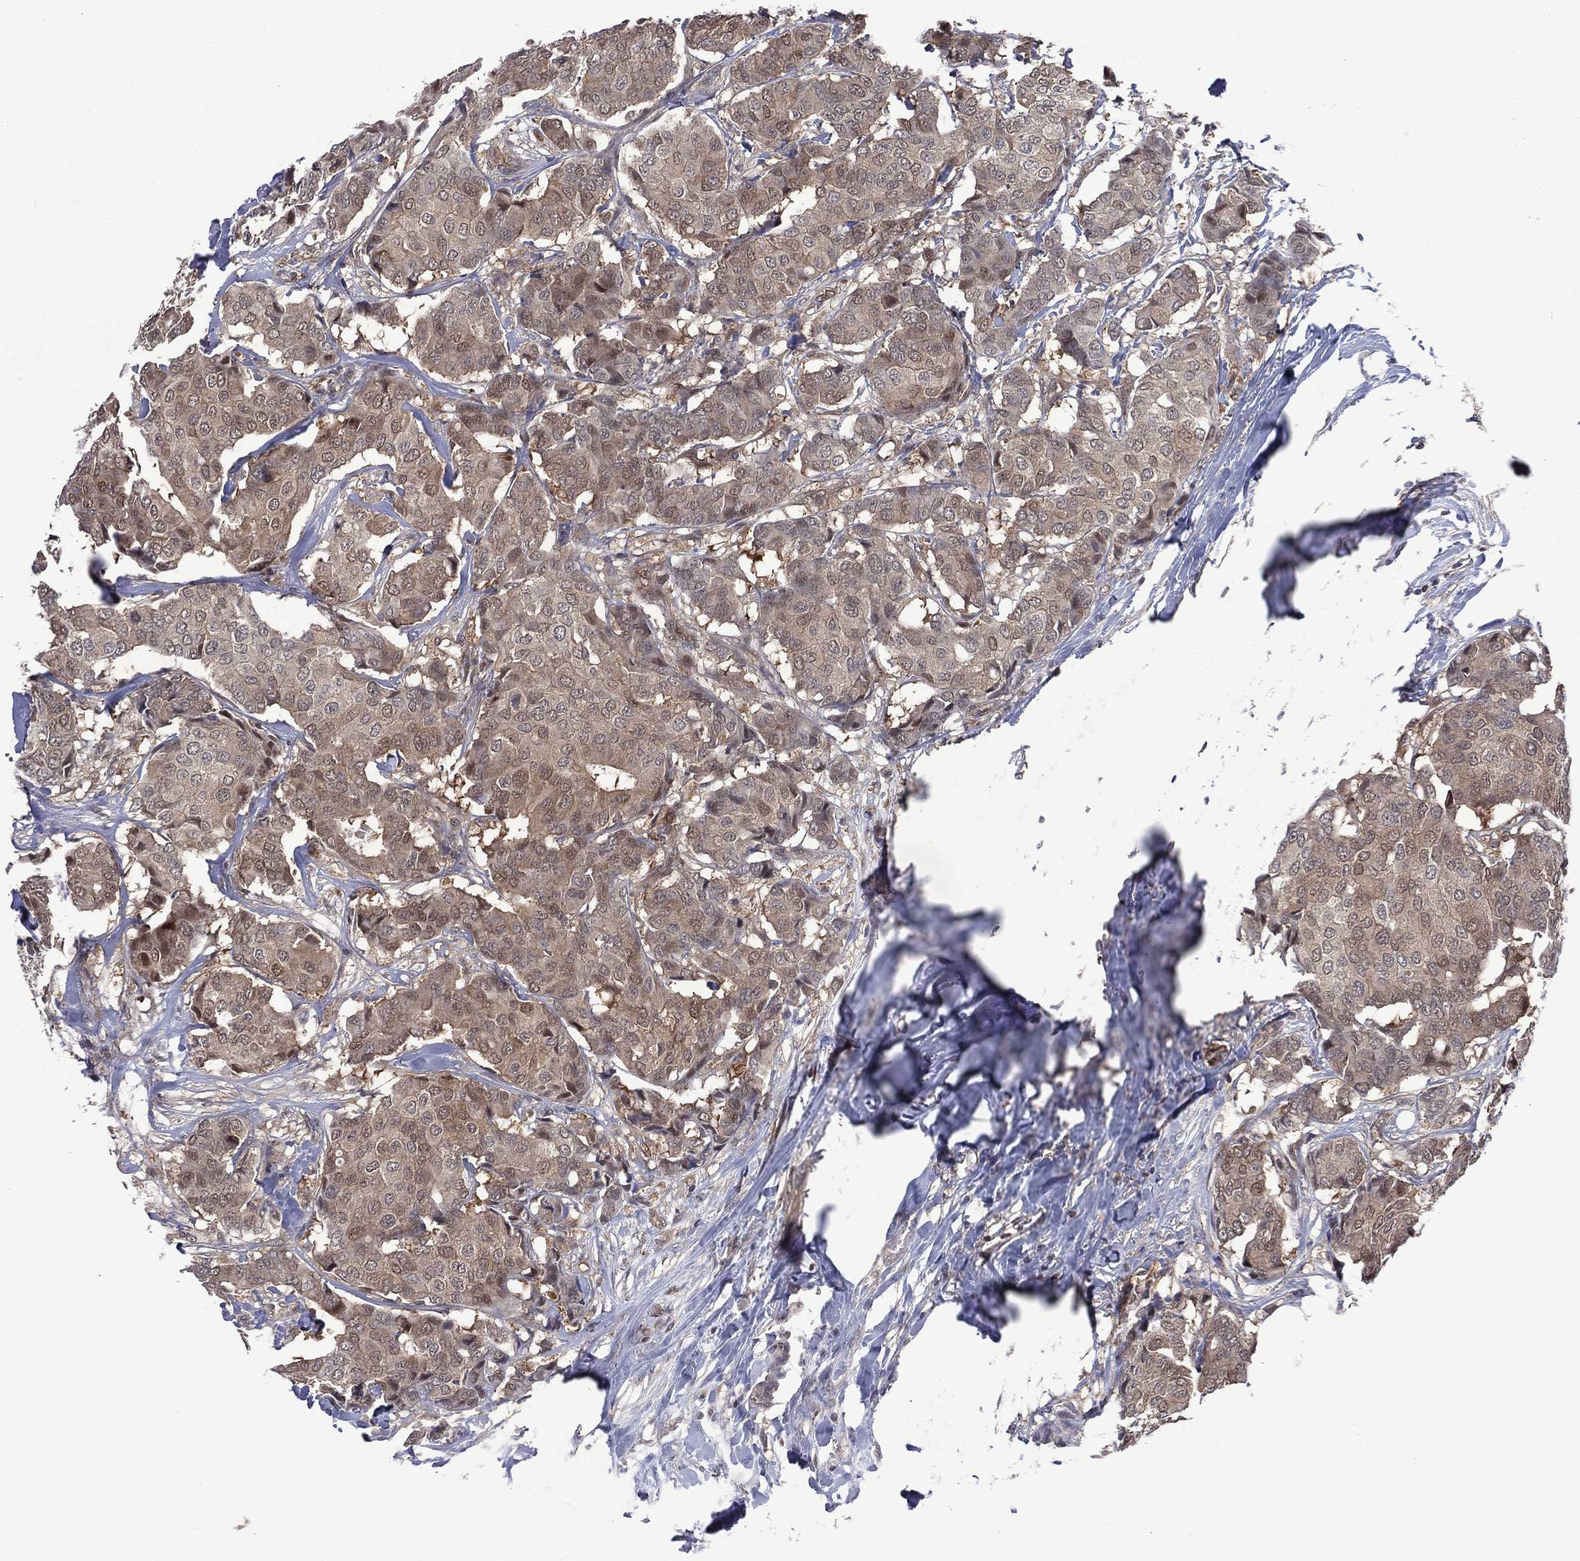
{"staining": {"intensity": "weak", "quantity": ">75%", "location": "cytoplasmic/membranous"}, "tissue": "breast cancer", "cell_type": "Tumor cells", "image_type": "cancer", "snomed": [{"axis": "morphology", "description": "Duct carcinoma"}, {"axis": "topography", "description": "Breast"}], "caption": "Protein analysis of breast cancer tissue reveals weak cytoplasmic/membranous expression in approximately >75% of tumor cells. (IHC, brightfield microscopy, high magnification).", "gene": "MTAP", "patient": {"sex": "female", "age": 75}}